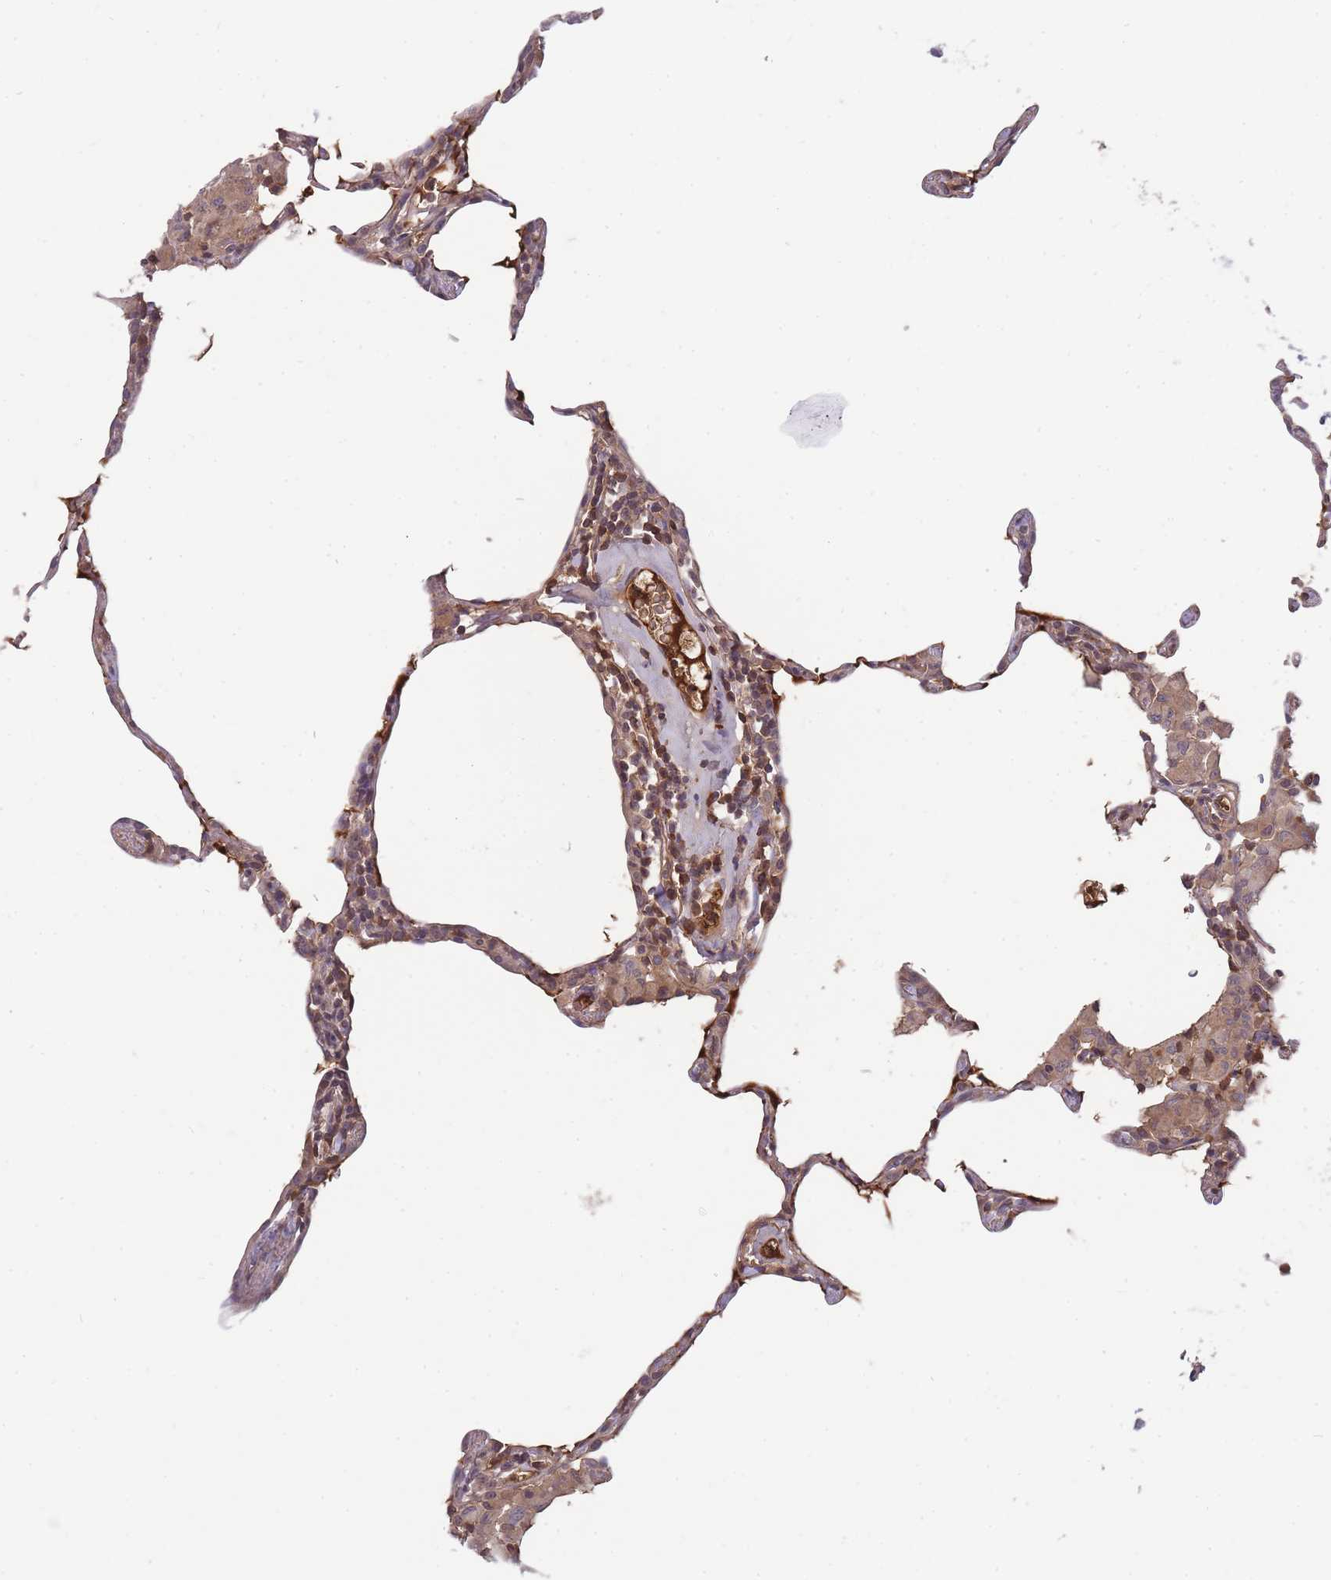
{"staining": {"intensity": "moderate", "quantity": "25%-75%", "location": "cytoplasmic/membranous"}, "tissue": "lung", "cell_type": "Alveolar cells", "image_type": "normal", "snomed": [{"axis": "morphology", "description": "Normal tissue, NOS"}, {"axis": "topography", "description": "Lung"}], "caption": "Protein positivity by immunohistochemistry (IHC) displays moderate cytoplasmic/membranous expression in approximately 25%-75% of alveolar cells in benign lung. (IHC, brightfield microscopy, high magnification).", "gene": "RALGDS", "patient": {"sex": "female", "age": 57}}